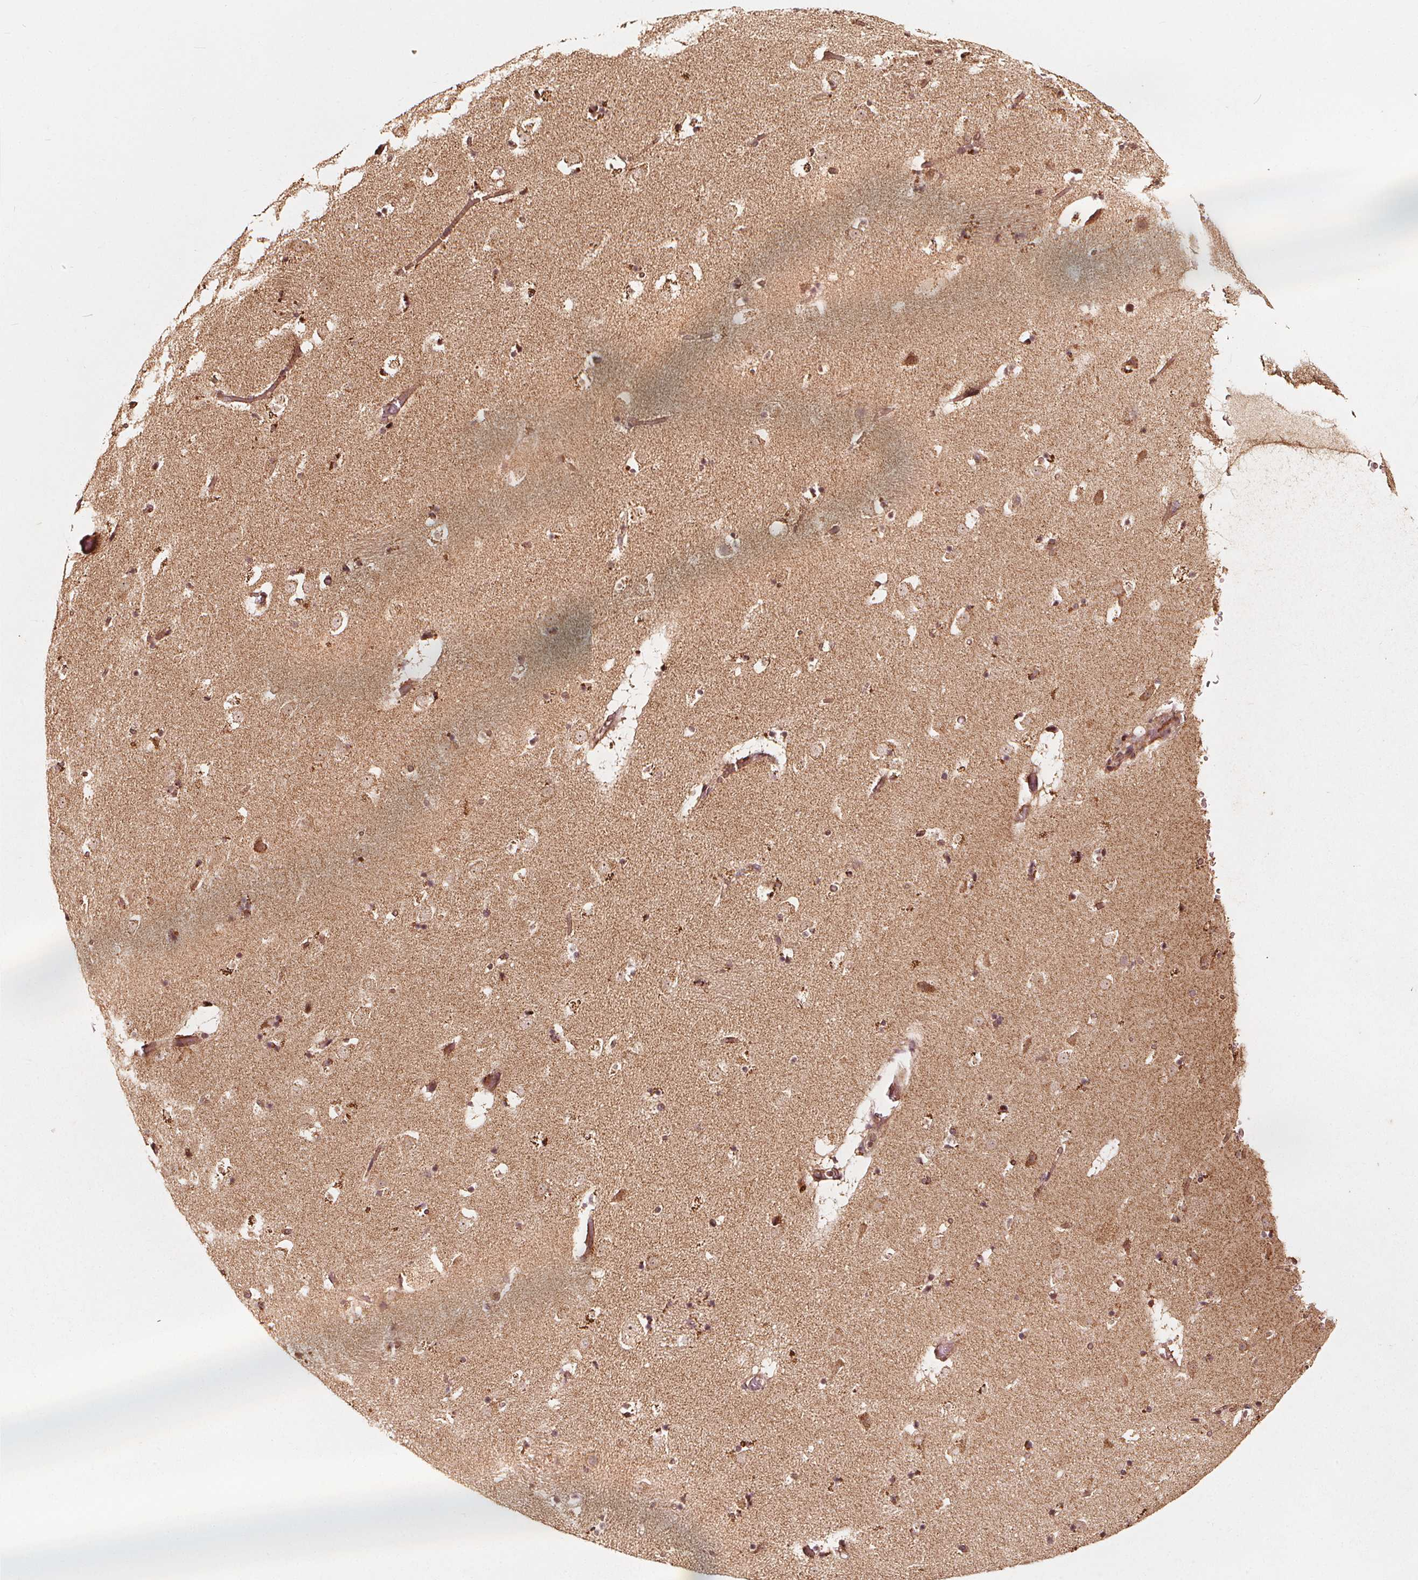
{"staining": {"intensity": "moderate", "quantity": "25%-75%", "location": "cytoplasmic/membranous,nuclear"}, "tissue": "caudate", "cell_type": "Glial cells", "image_type": "normal", "snomed": [{"axis": "morphology", "description": "Normal tissue, NOS"}, {"axis": "topography", "description": "Lateral ventricle wall"}], "caption": "Approximately 25%-75% of glial cells in unremarkable human caudate show moderate cytoplasmic/membranous,nuclear protein staining as visualized by brown immunohistochemical staining.", "gene": "NPC1", "patient": {"sex": "female", "age": 42}}